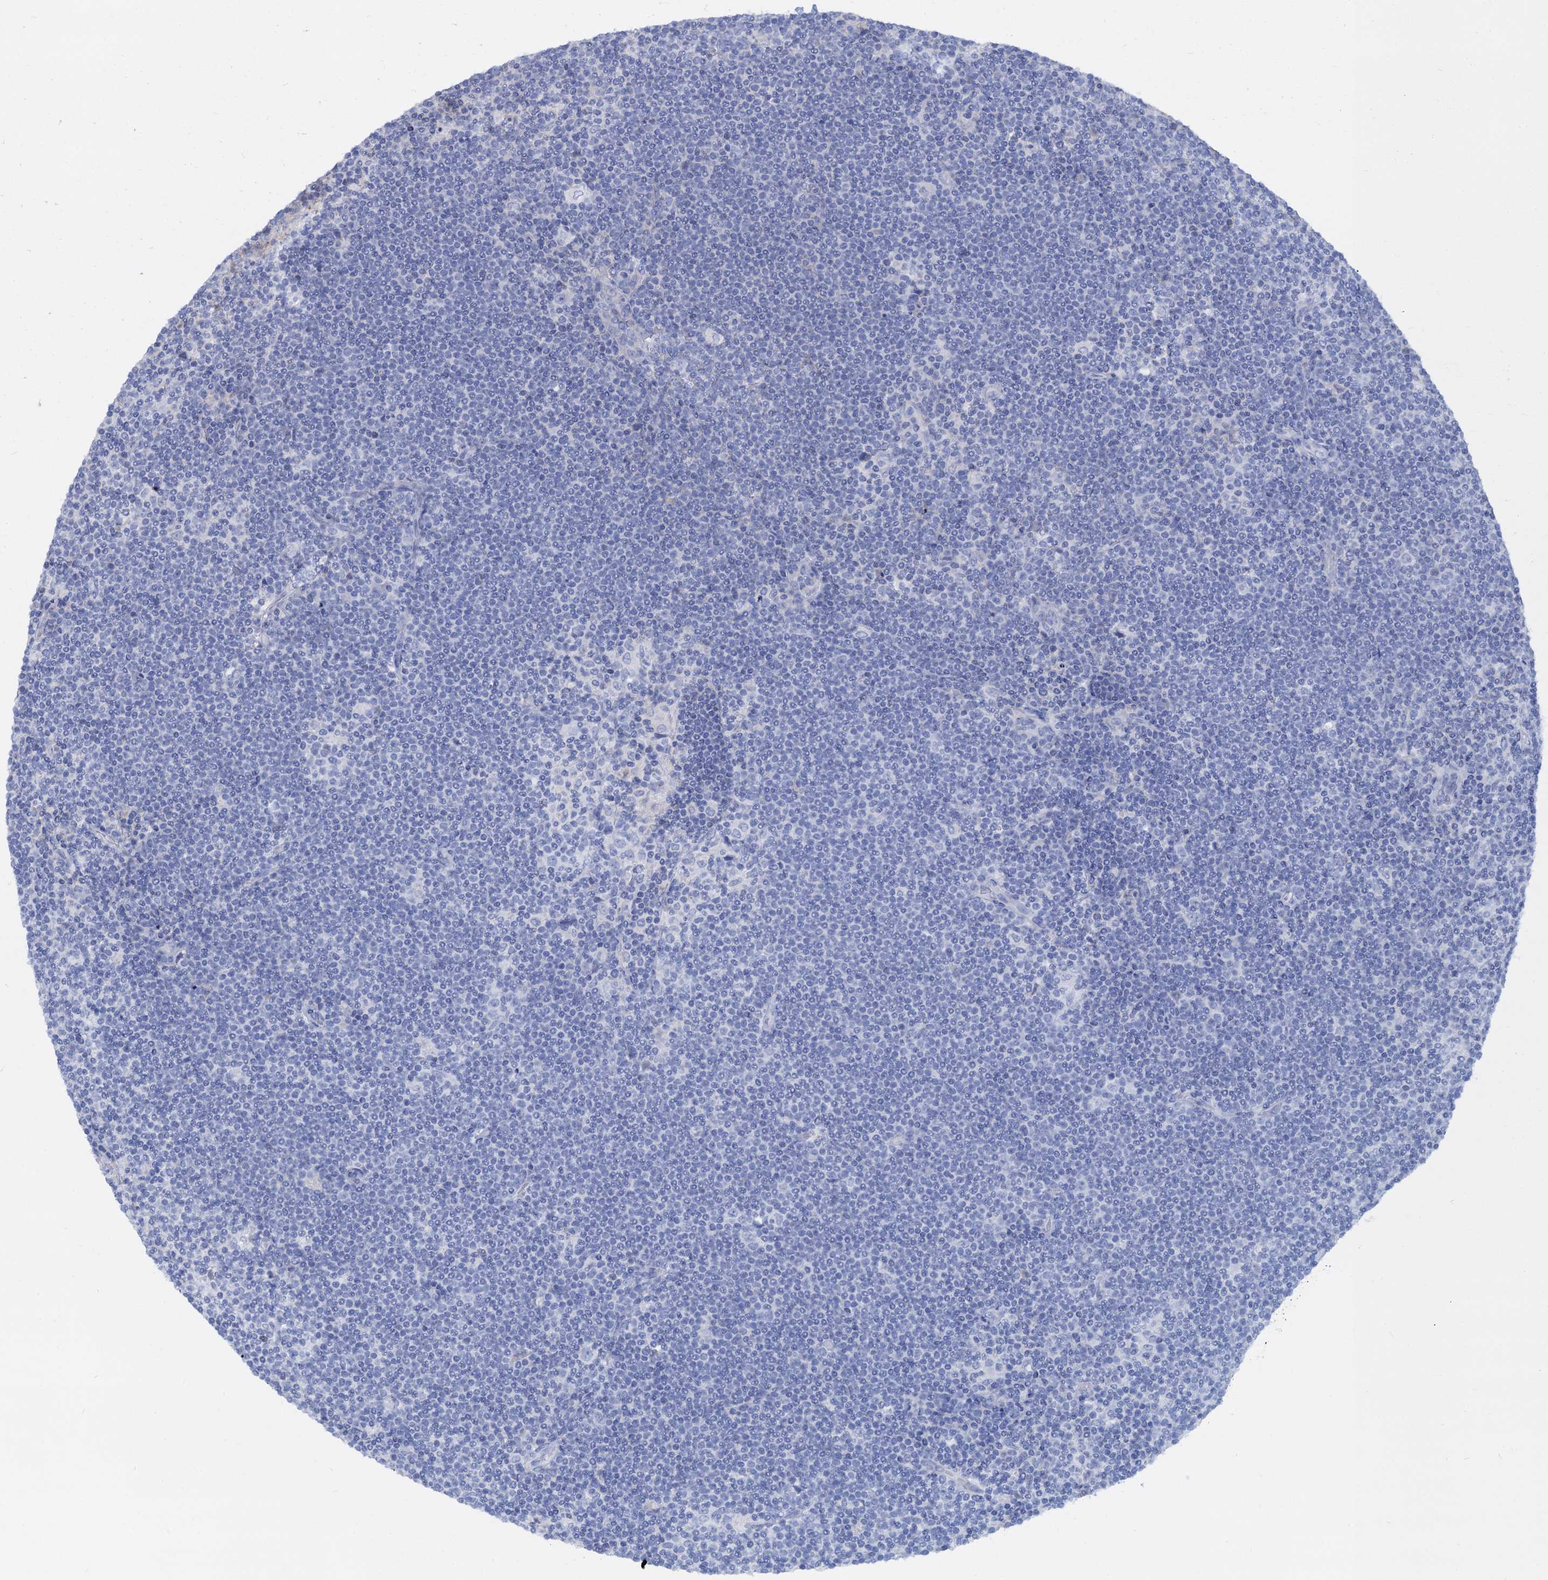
{"staining": {"intensity": "negative", "quantity": "none", "location": "none"}, "tissue": "lymphoma", "cell_type": "Tumor cells", "image_type": "cancer", "snomed": [{"axis": "morphology", "description": "Hodgkin's disease, NOS"}, {"axis": "topography", "description": "Lymph node"}], "caption": "Immunohistochemistry of human Hodgkin's disease exhibits no expression in tumor cells.", "gene": "RBP3", "patient": {"sex": "female", "age": 57}}